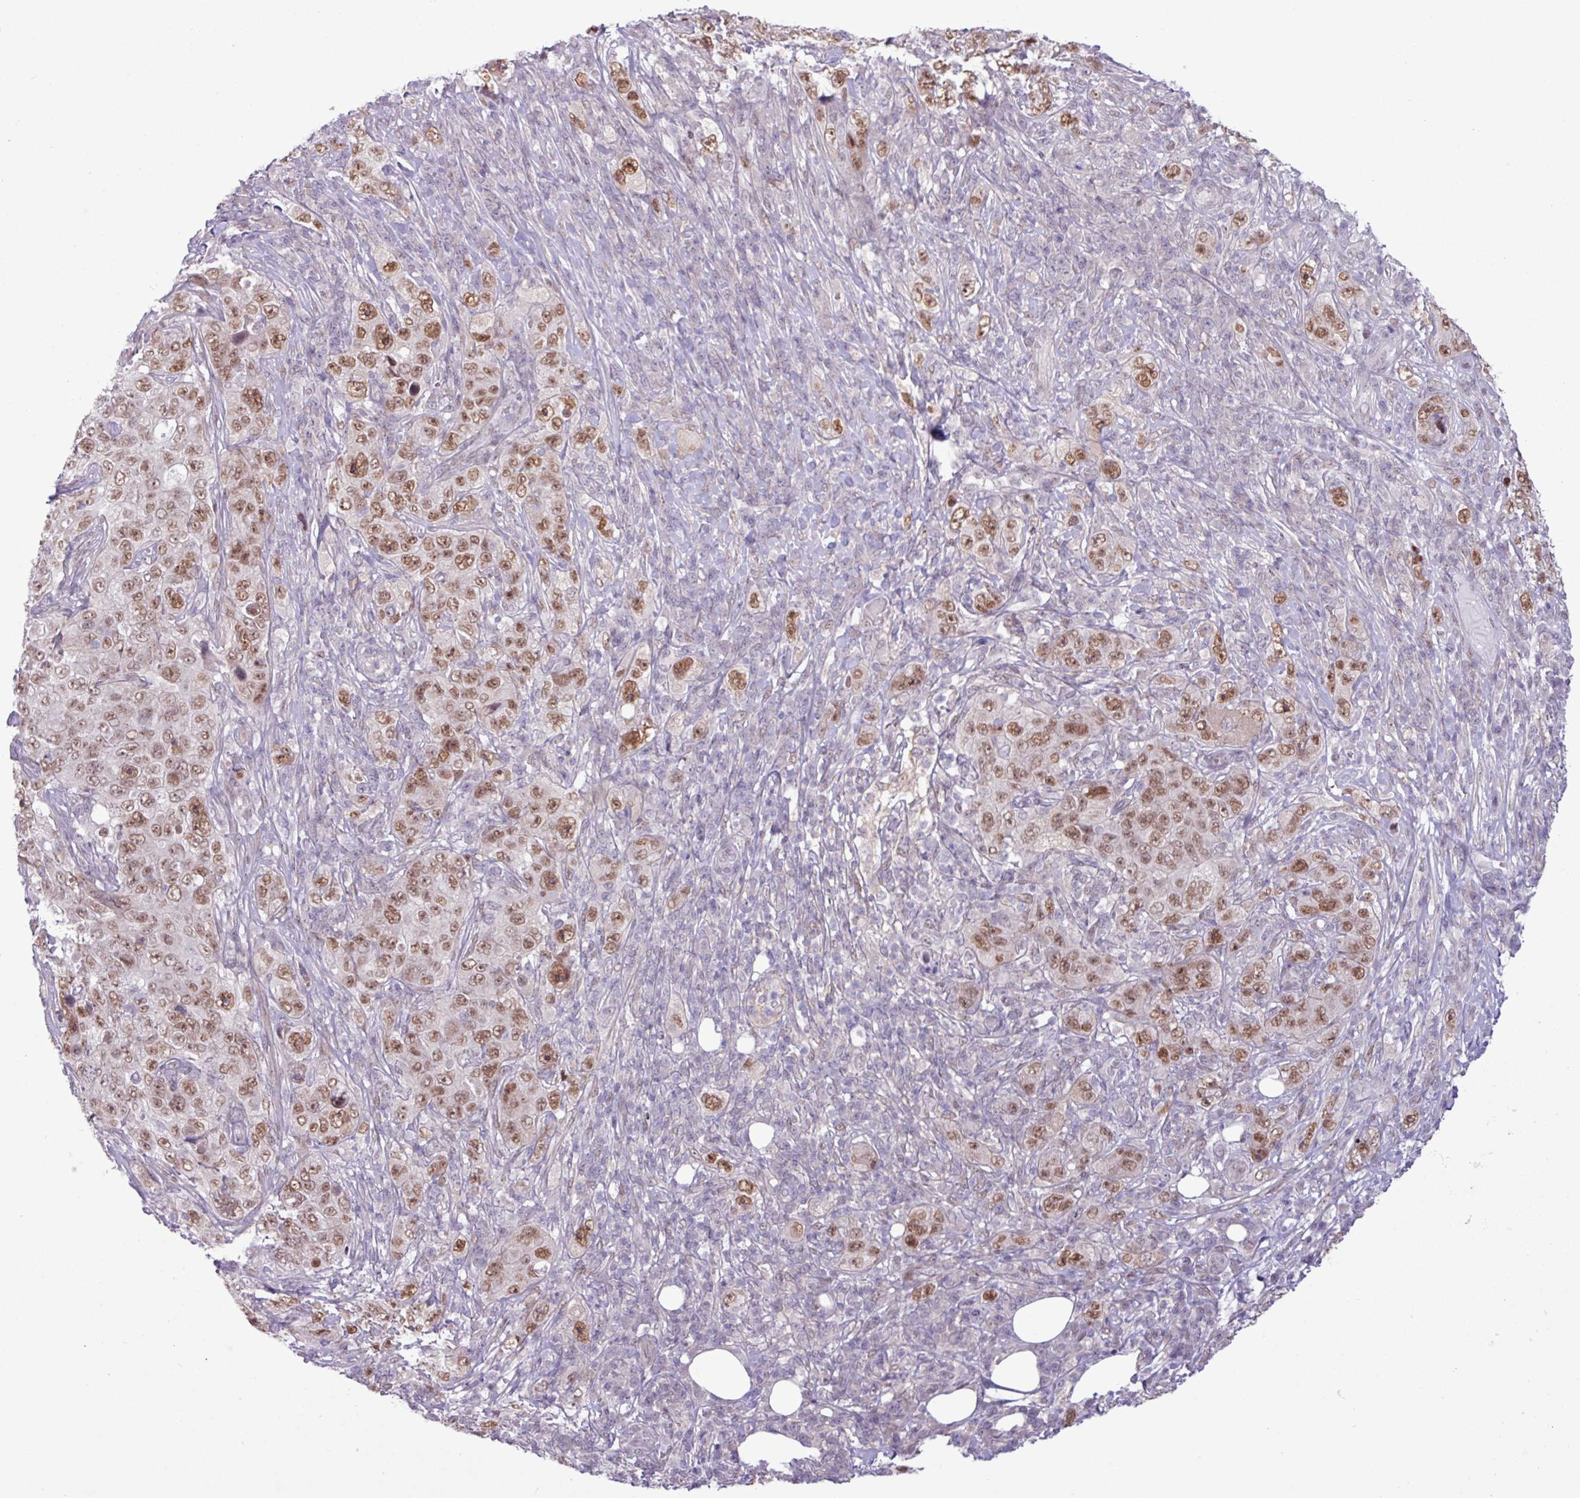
{"staining": {"intensity": "moderate", "quantity": ">75%", "location": "nuclear"}, "tissue": "pancreatic cancer", "cell_type": "Tumor cells", "image_type": "cancer", "snomed": [{"axis": "morphology", "description": "Adenocarcinoma, NOS"}, {"axis": "topography", "description": "Pancreas"}], "caption": "Immunohistochemistry (IHC) histopathology image of neoplastic tissue: human pancreatic cancer (adenocarcinoma) stained using immunohistochemistry demonstrates medium levels of moderate protein expression localized specifically in the nuclear of tumor cells, appearing as a nuclear brown color.", "gene": "NOTCH2", "patient": {"sex": "male", "age": 68}}